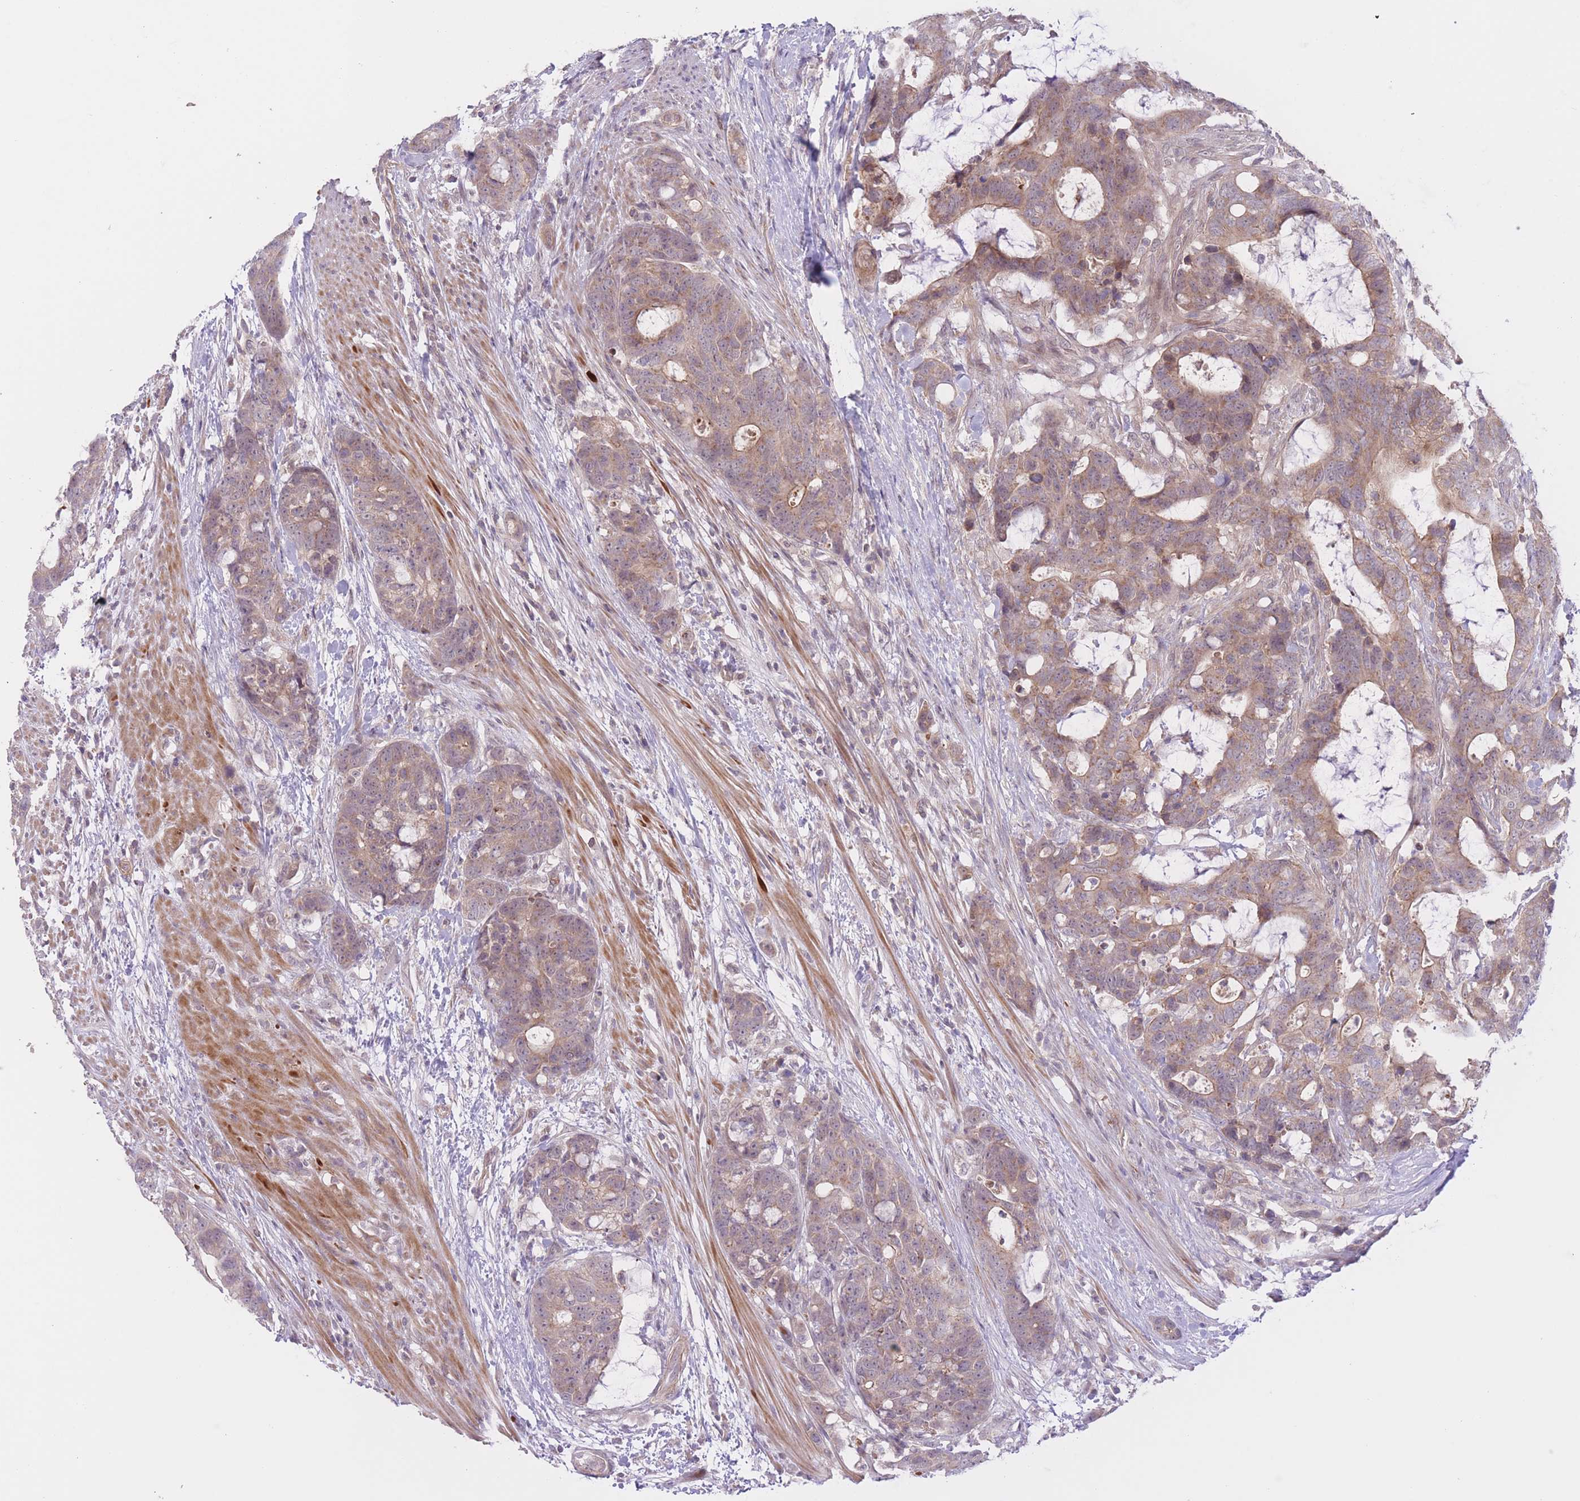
{"staining": {"intensity": "weak", "quantity": ">75%", "location": "cytoplasmic/membranous"}, "tissue": "colorectal cancer", "cell_type": "Tumor cells", "image_type": "cancer", "snomed": [{"axis": "morphology", "description": "Adenocarcinoma, NOS"}, {"axis": "topography", "description": "Colon"}], "caption": "There is low levels of weak cytoplasmic/membranous staining in tumor cells of colorectal cancer (adenocarcinoma), as demonstrated by immunohistochemical staining (brown color).", "gene": "FUT5", "patient": {"sex": "female", "age": 82}}